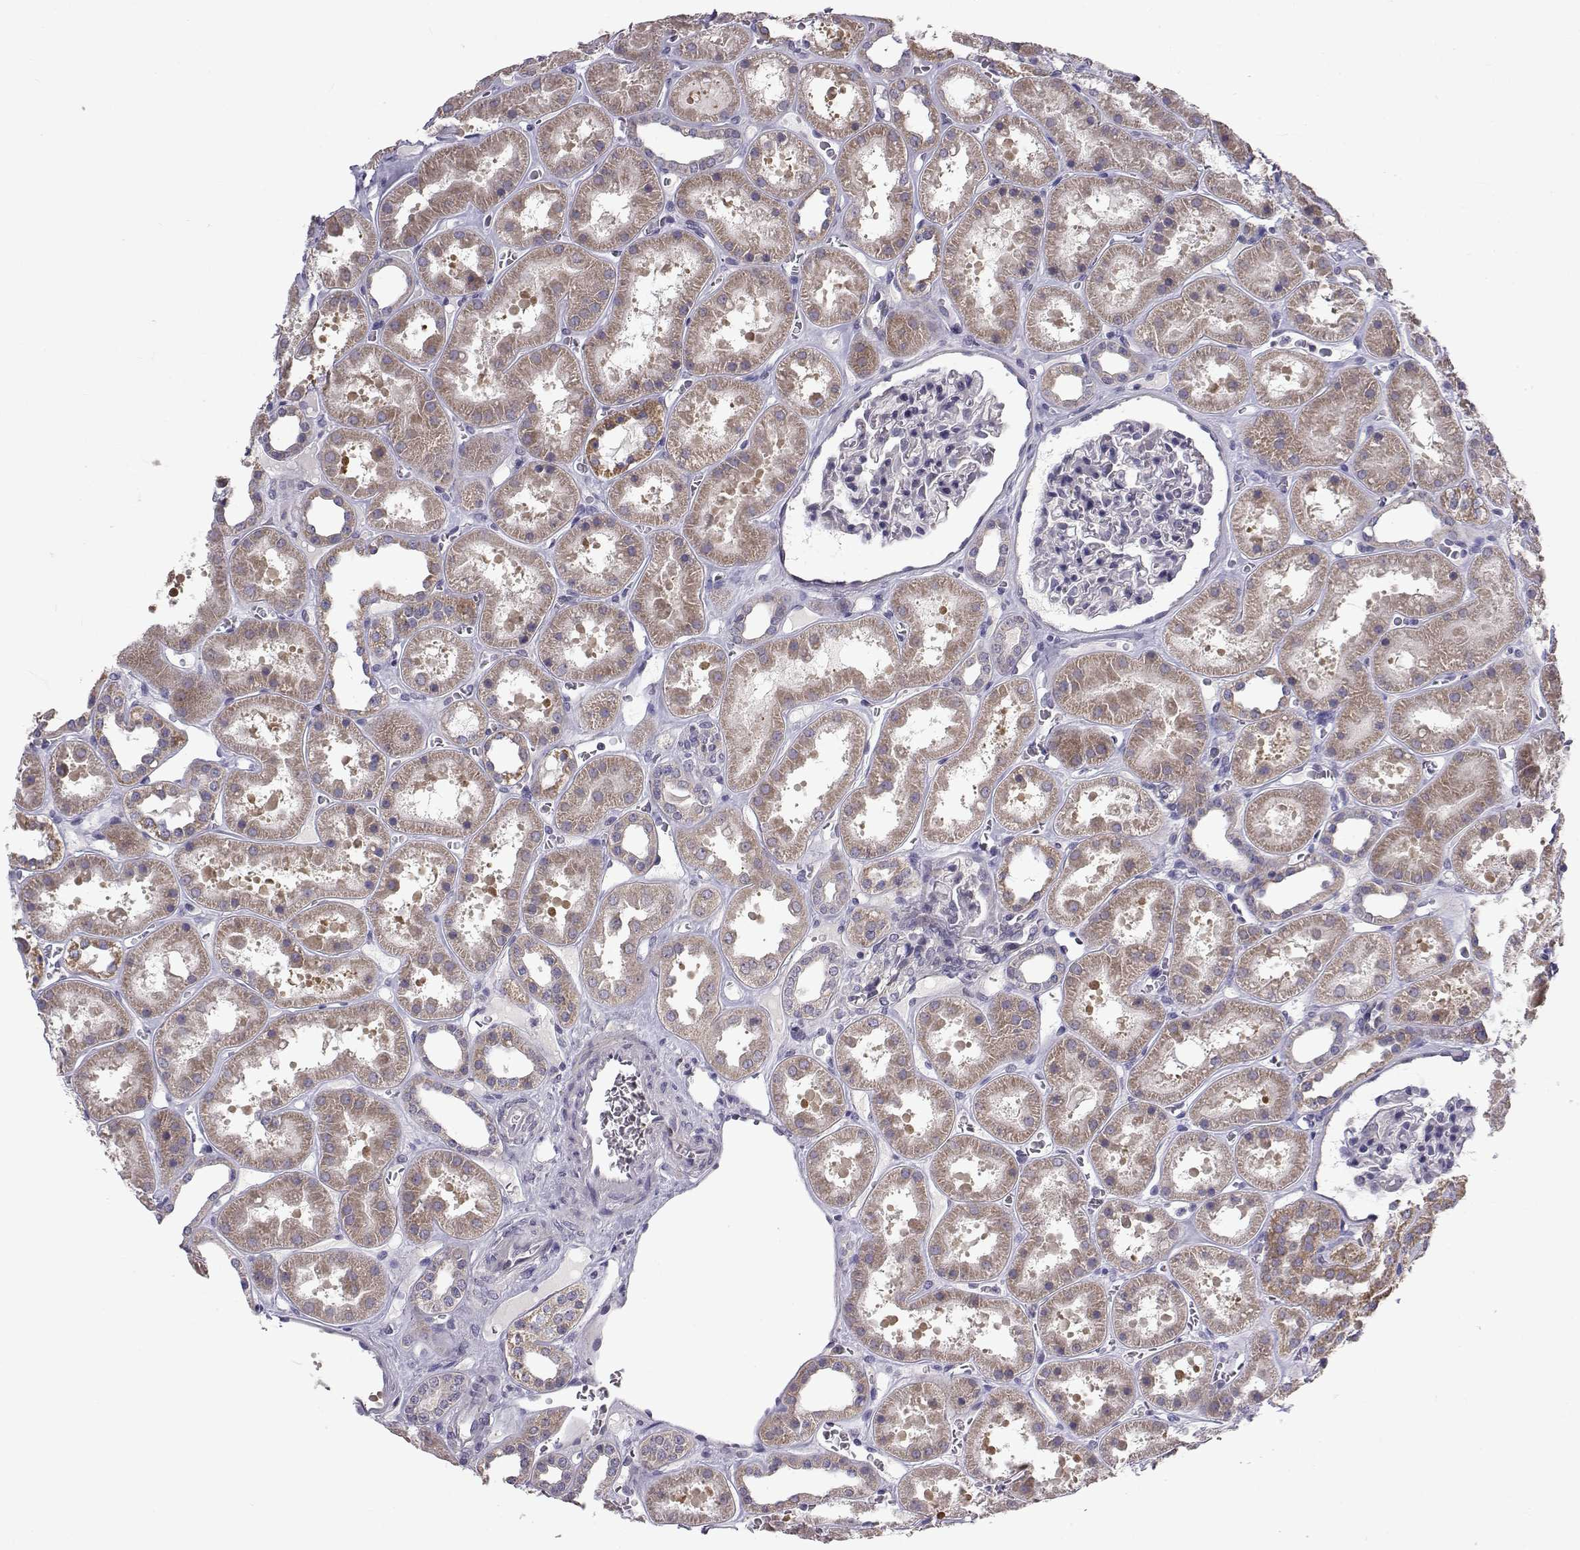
{"staining": {"intensity": "negative", "quantity": "none", "location": "none"}, "tissue": "kidney", "cell_type": "Cells in glomeruli", "image_type": "normal", "snomed": [{"axis": "morphology", "description": "Normal tissue, NOS"}, {"axis": "topography", "description": "Kidney"}], "caption": "This is a photomicrograph of immunohistochemistry (IHC) staining of normal kidney, which shows no staining in cells in glomeruli.", "gene": "PEX5L", "patient": {"sex": "female", "age": 41}}